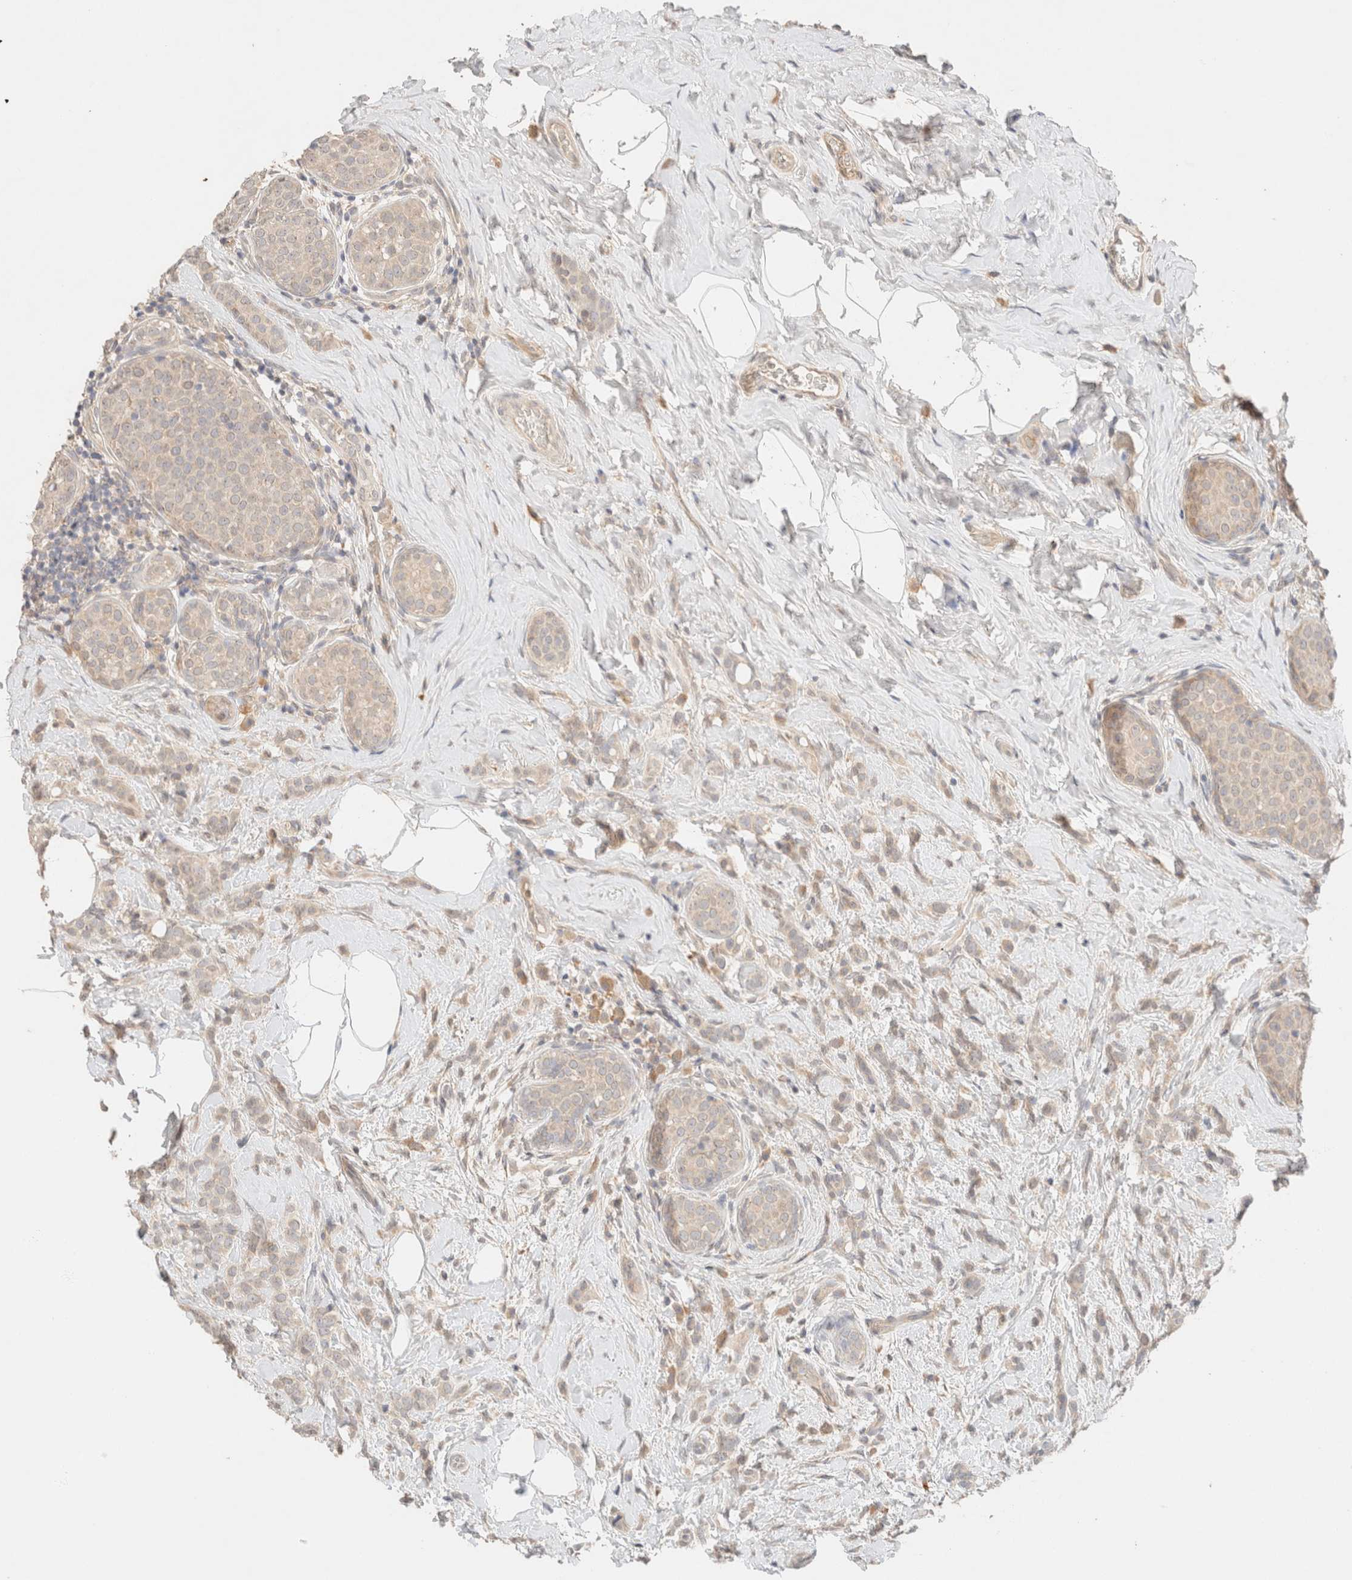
{"staining": {"intensity": "weak", "quantity": "<25%", "location": "cytoplasmic/membranous"}, "tissue": "breast cancer", "cell_type": "Tumor cells", "image_type": "cancer", "snomed": [{"axis": "morphology", "description": "Lobular carcinoma, in situ"}, {"axis": "morphology", "description": "Lobular carcinoma"}, {"axis": "topography", "description": "Breast"}], "caption": "Immunohistochemical staining of human breast cancer reveals no significant positivity in tumor cells.", "gene": "SARM1", "patient": {"sex": "female", "age": 41}}